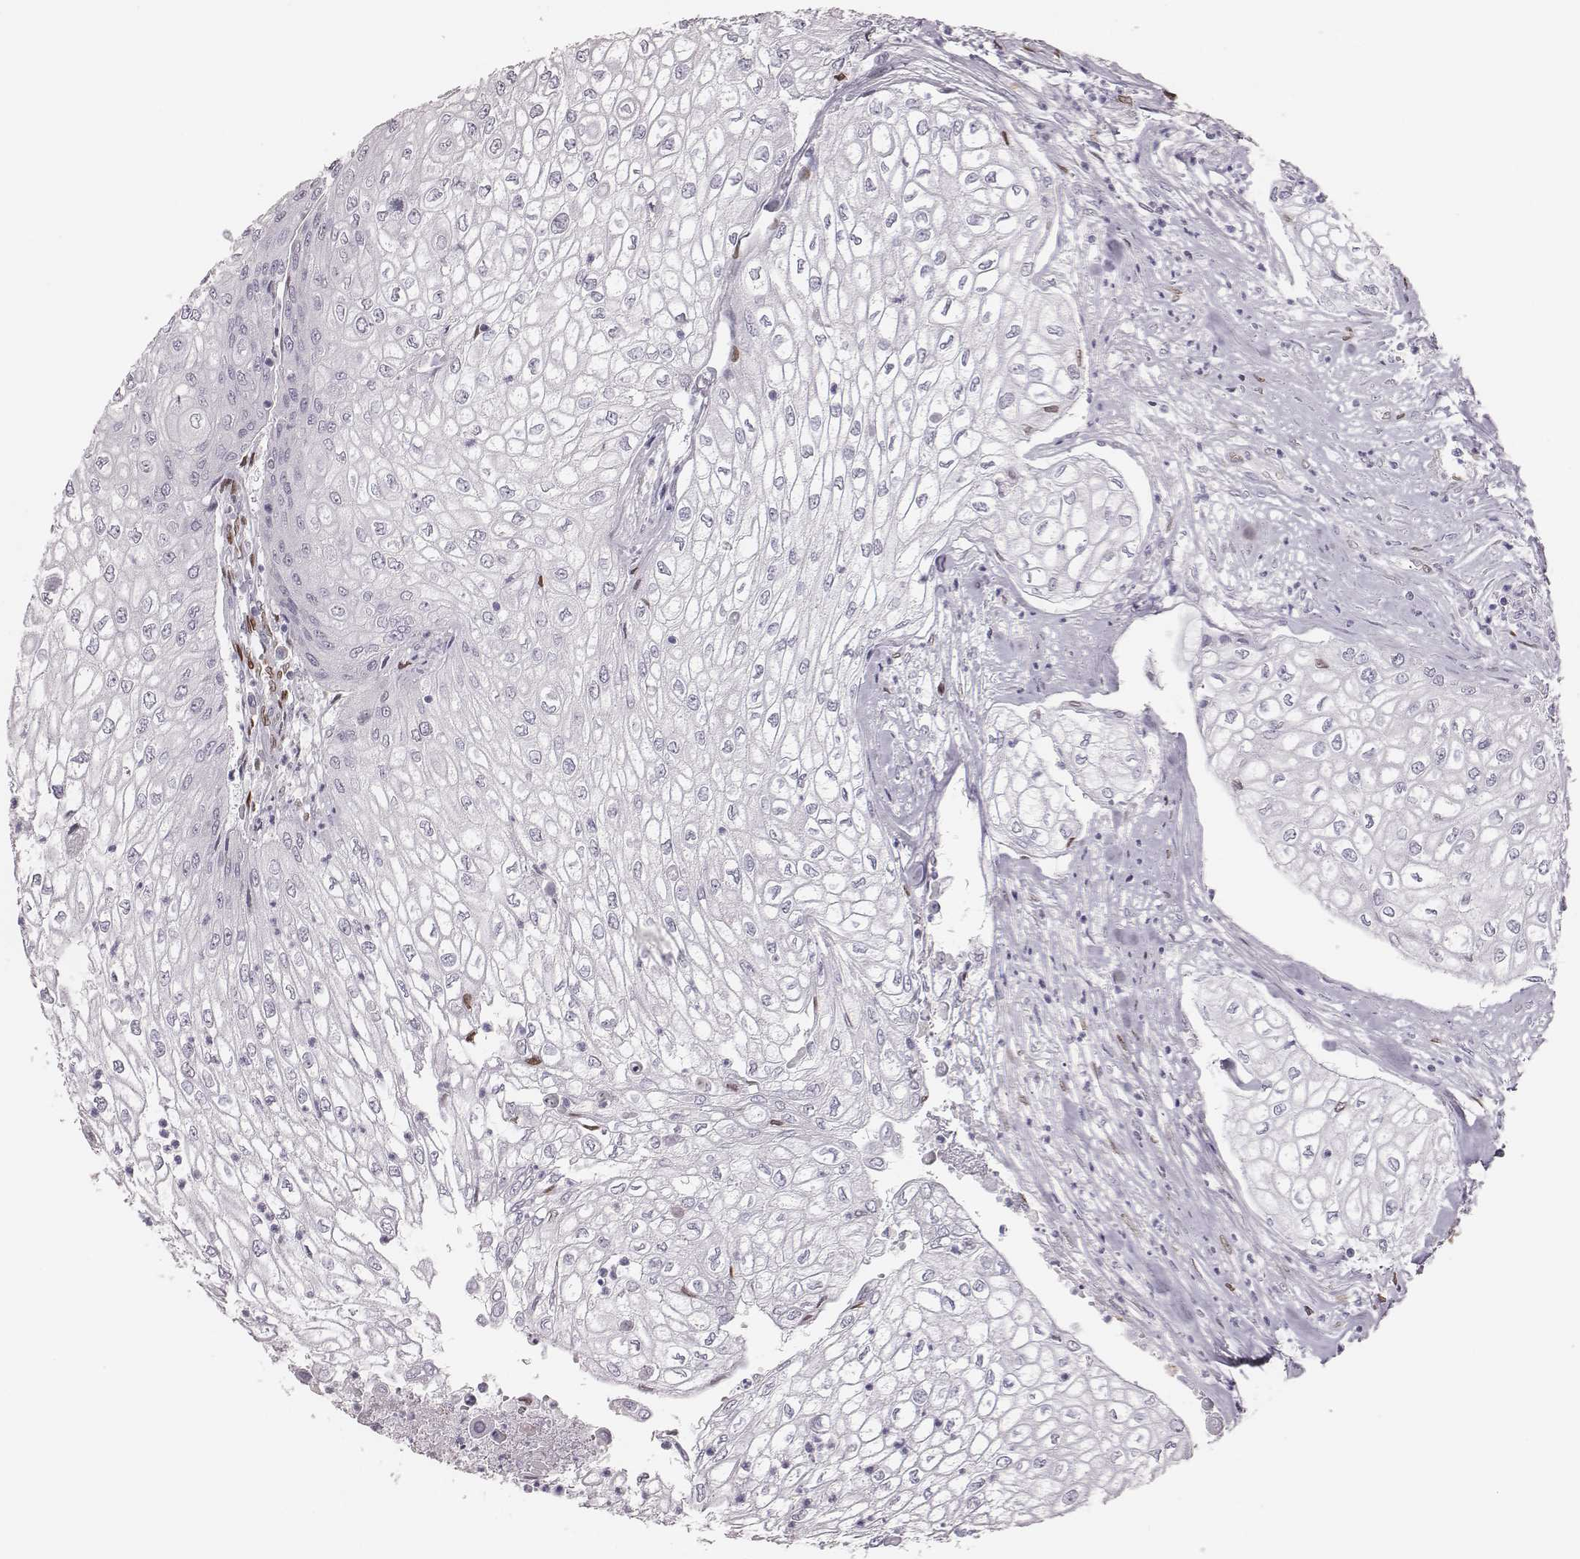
{"staining": {"intensity": "negative", "quantity": "none", "location": "none"}, "tissue": "urothelial cancer", "cell_type": "Tumor cells", "image_type": "cancer", "snomed": [{"axis": "morphology", "description": "Urothelial carcinoma, High grade"}, {"axis": "topography", "description": "Urinary bladder"}], "caption": "Immunohistochemistry image of neoplastic tissue: high-grade urothelial carcinoma stained with DAB exhibits no significant protein positivity in tumor cells.", "gene": "ADGRF4", "patient": {"sex": "male", "age": 62}}